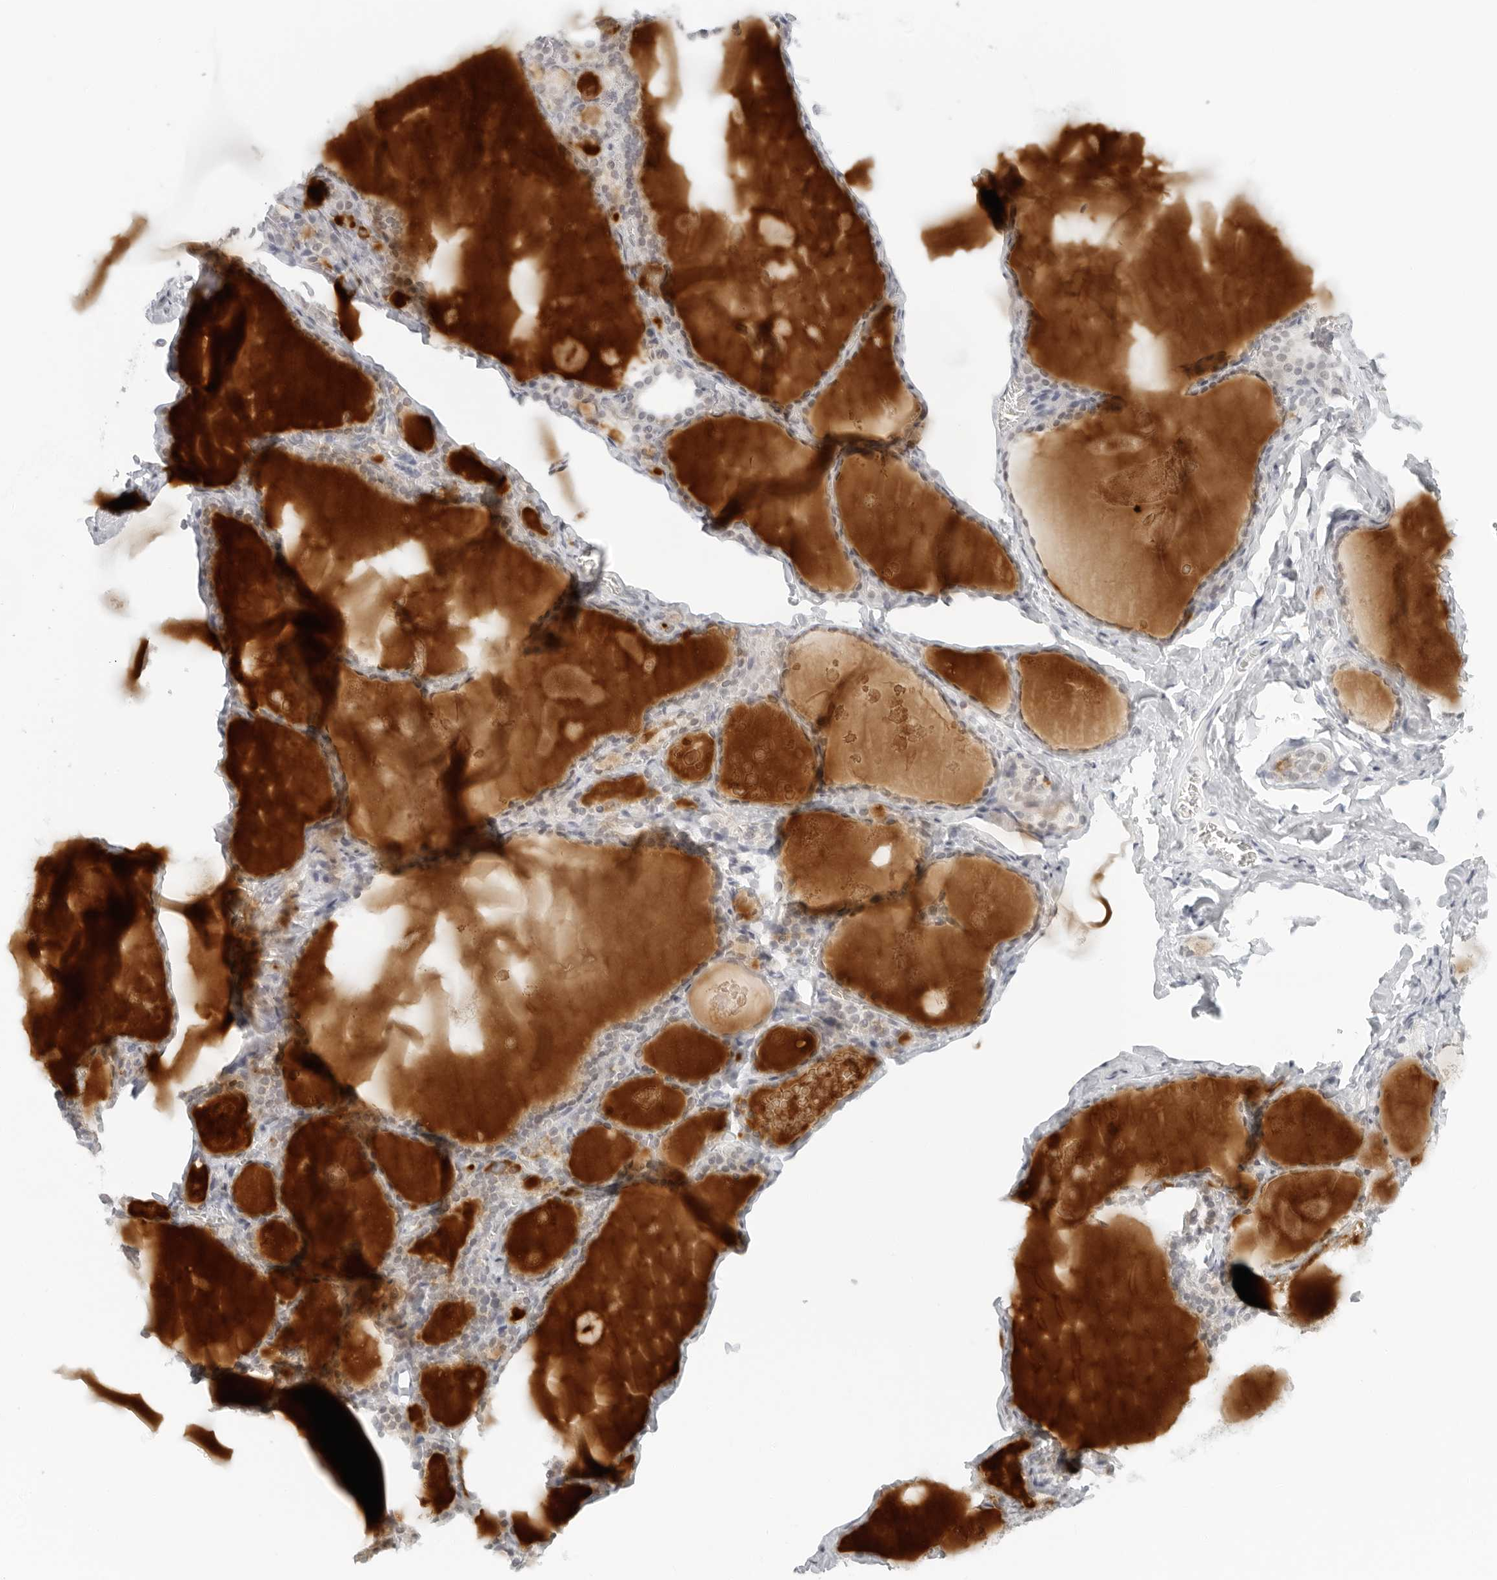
{"staining": {"intensity": "negative", "quantity": "none", "location": "none"}, "tissue": "thyroid gland", "cell_type": "Glandular cells", "image_type": "normal", "snomed": [{"axis": "morphology", "description": "Normal tissue, NOS"}, {"axis": "topography", "description": "Thyroid gland"}], "caption": "High power microscopy image of an IHC micrograph of benign thyroid gland, revealing no significant expression in glandular cells.", "gene": "RPS6KC1", "patient": {"sex": "male", "age": 56}}